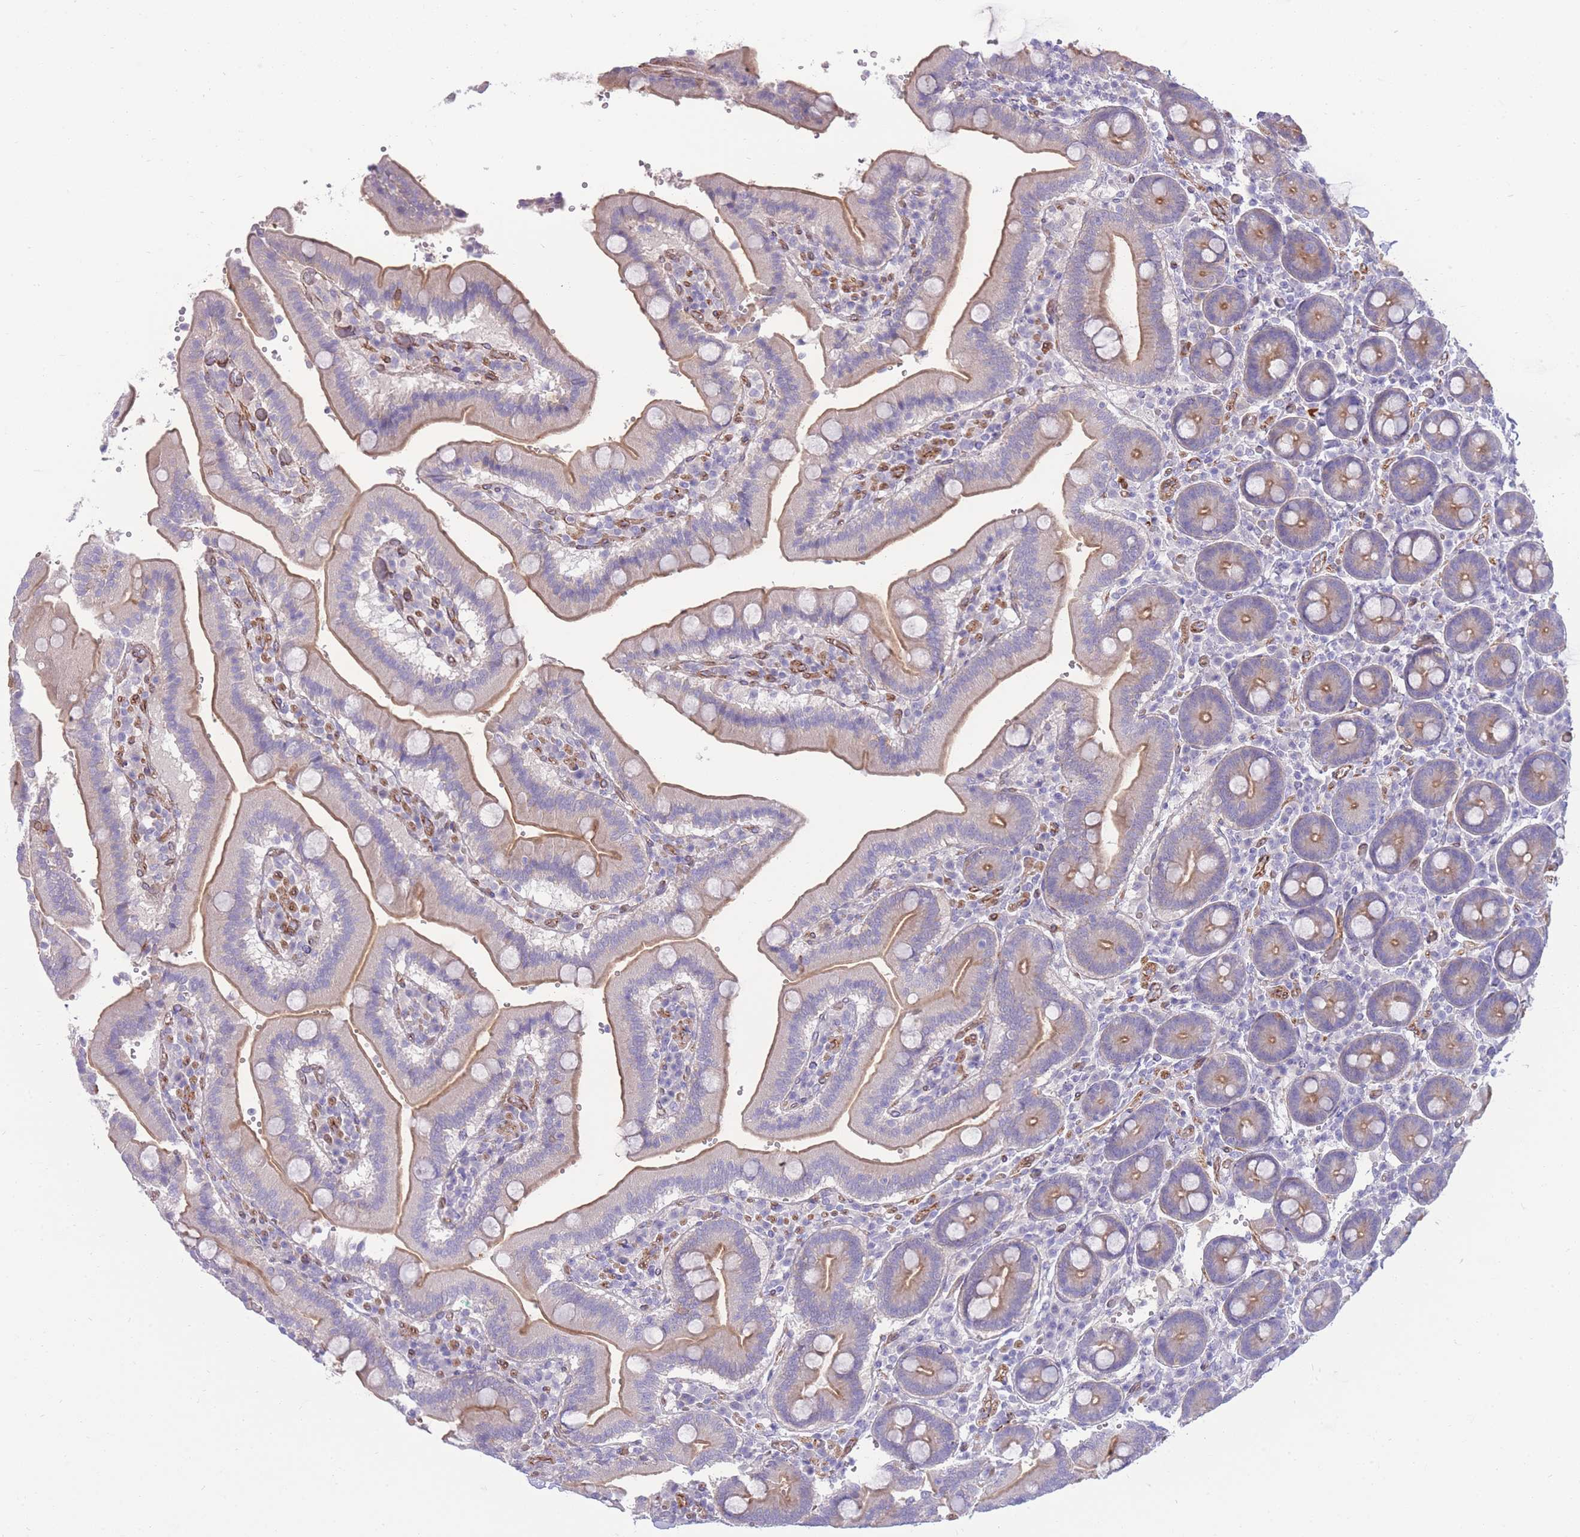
{"staining": {"intensity": "moderate", "quantity": ">75%", "location": "cytoplasmic/membranous"}, "tissue": "duodenum", "cell_type": "Glandular cells", "image_type": "normal", "snomed": [{"axis": "morphology", "description": "Normal tissue, NOS"}, {"axis": "topography", "description": "Duodenum"}], "caption": "IHC micrograph of benign duodenum stained for a protein (brown), which reveals medium levels of moderate cytoplasmic/membranous positivity in approximately >75% of glandular cells.", "gene": "RGS11", "patient": {"sex": "female", "age": 62}}